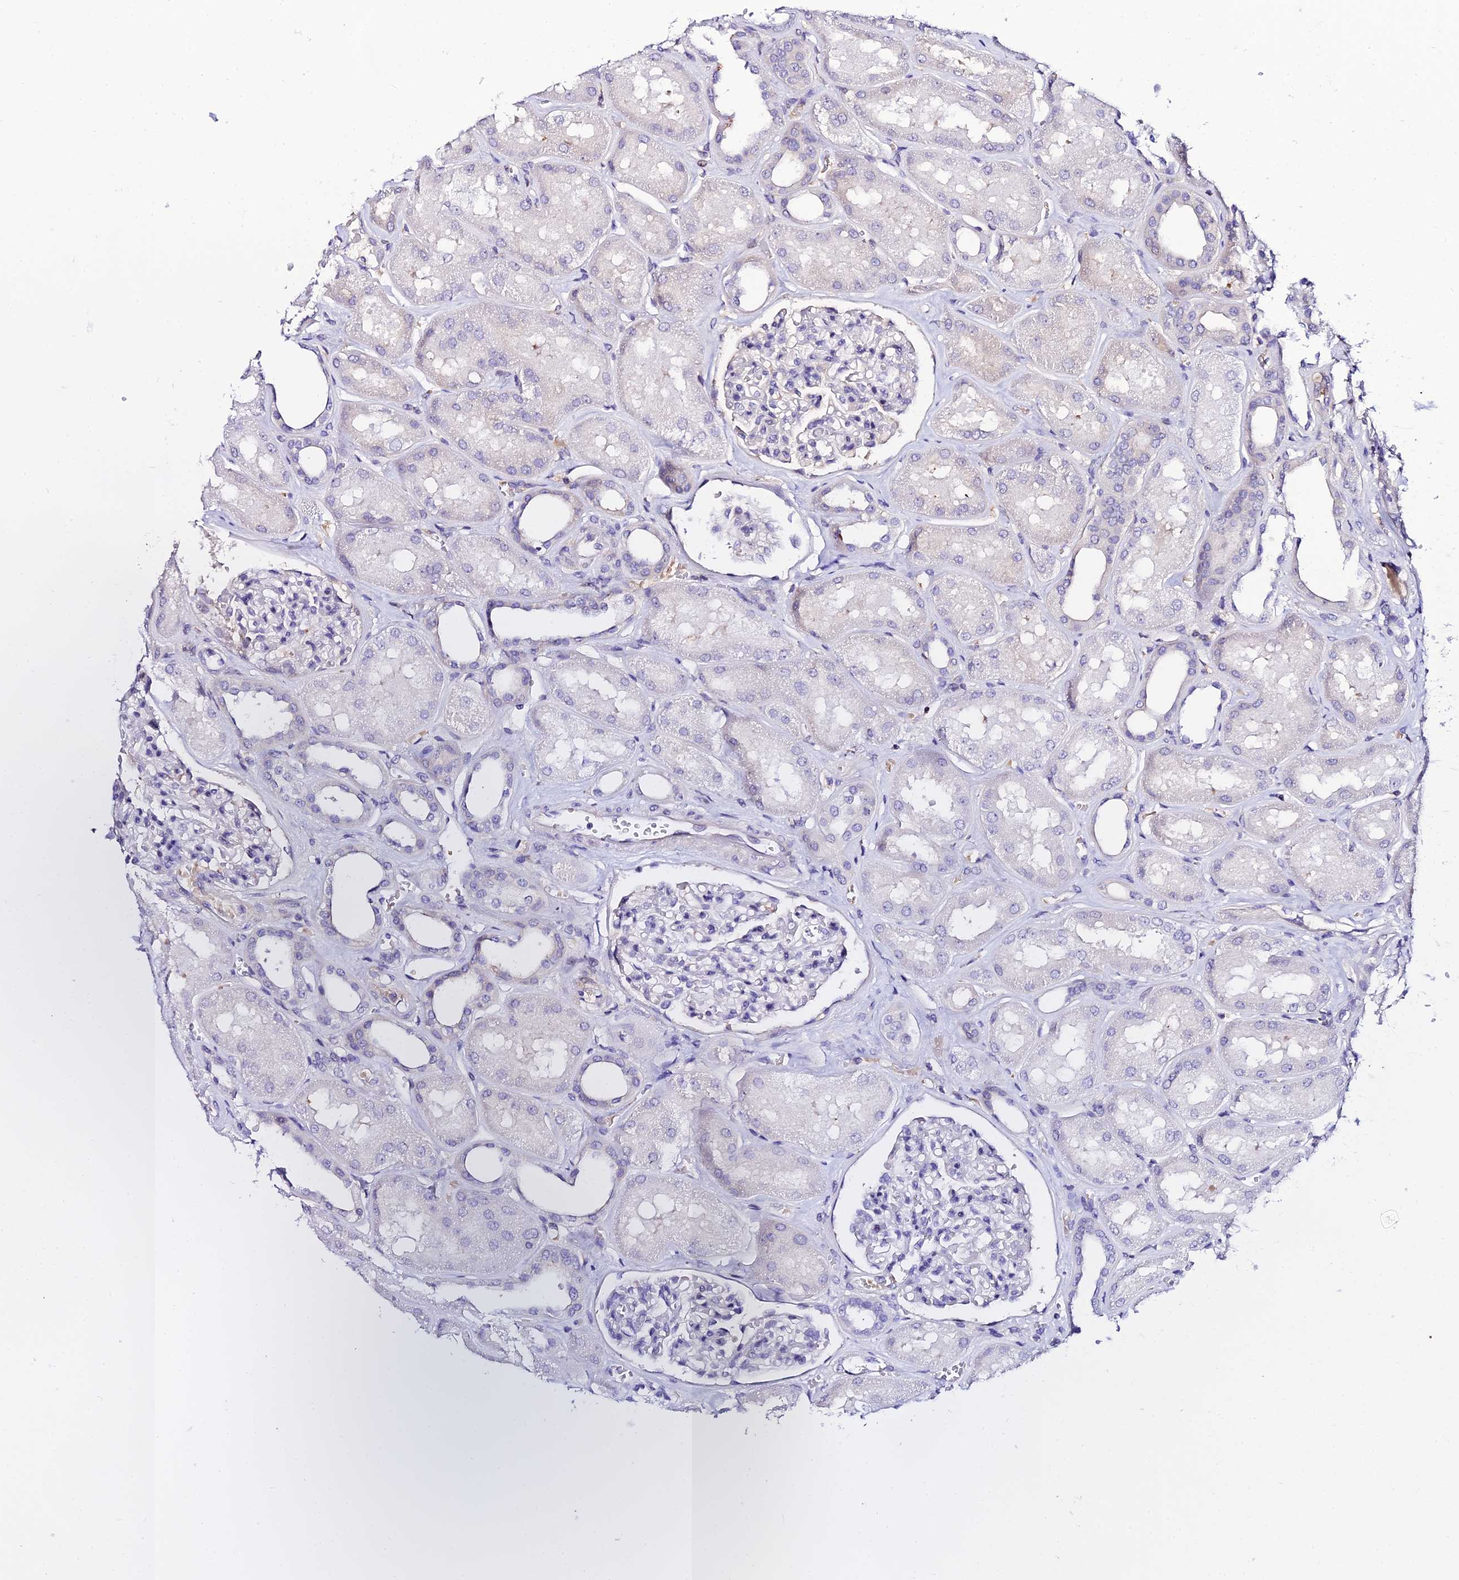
{"staining": {"intensity": "negative", "quantity": "none", "location": "none"}, "tissue": "kidney", "cell_type": "Cells in glomeruli", "image_type": "normal", "snomed": [{"axis": "morphology", "description": "Normal tissue, NOS"}, {"axis": "morphology", "description": "Adenocarcinoma, NOS"}, {"axis": "topography", "description": "Kidney"}], "caption": "An immunohistochemistry (IHC) image of normal kidney is shown. There is no staining in cells in glomeruli of kidney. The staining was performed using DAB to visualize the protein expression in brown, while the nuclei were stained in blue with hematoxylin (Magnification: 20x).", "gene": "DEFB132", "patient": {"sex": "female", "age": 68}}